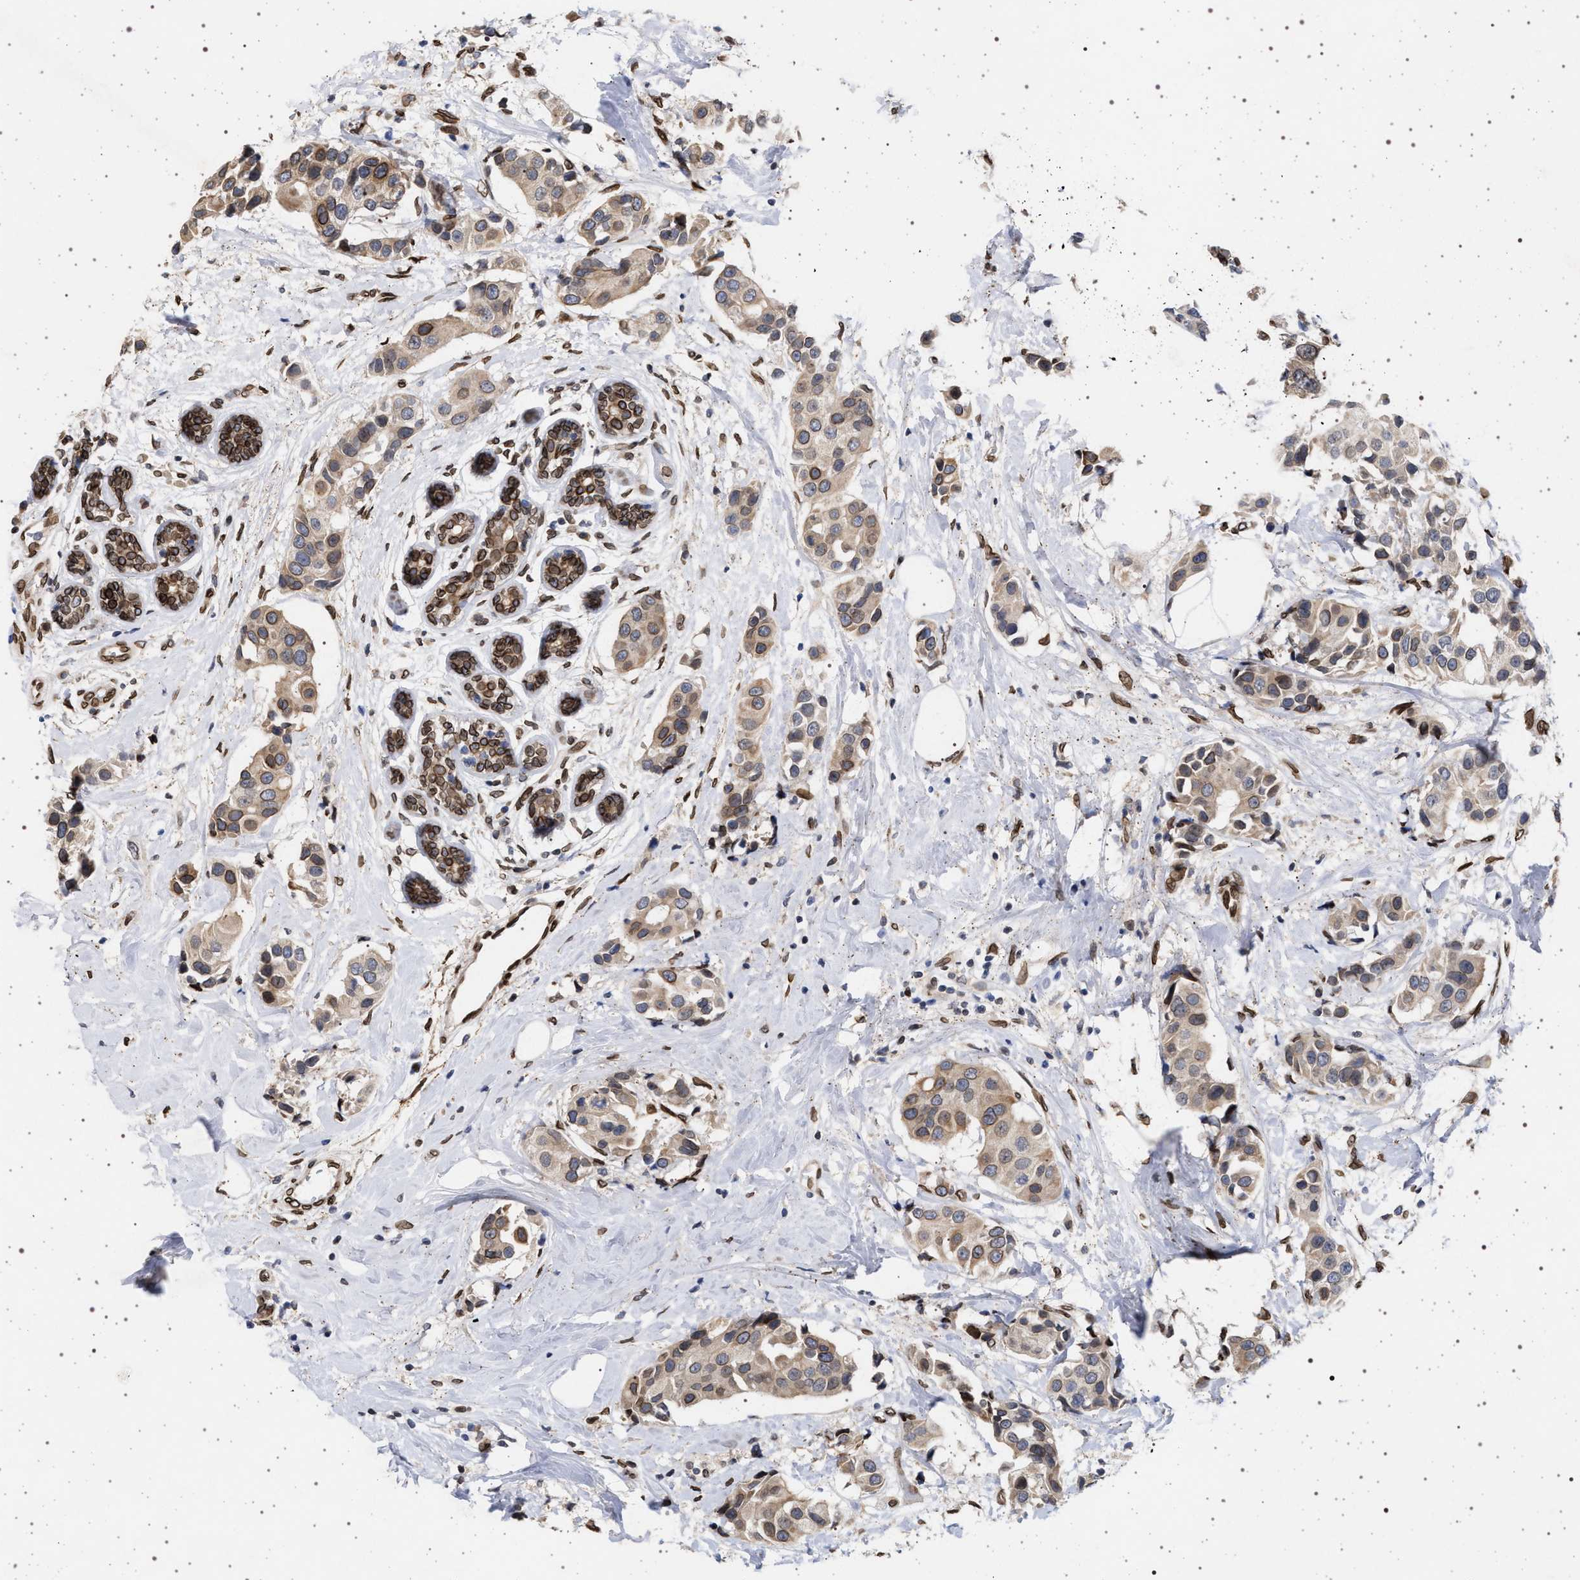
{"staining": {"intensity": "moderate", "quantity": "25%-75%", "location": "cytoplasmic/membranous,nuclear"}, "tissue": "breast cancer", "cell_type": "Tumor cells", "image_type": "cancer", "snomed": [{"axis": "morphology", "description": "Normal tissue, NOS"}, {"axis": "morphology", "description": "Duct carcinoma"}, {"axis": "topography", "description": "Breast"}], "caption": "A brown stain labels moderate cytoplasmic/membranous and nuclear positivity of a protein in human infiltrating ductal carcinoma (breast) tumor cells.", "gene": "ING2", "patient": {"sex": "female", "age": 39}}